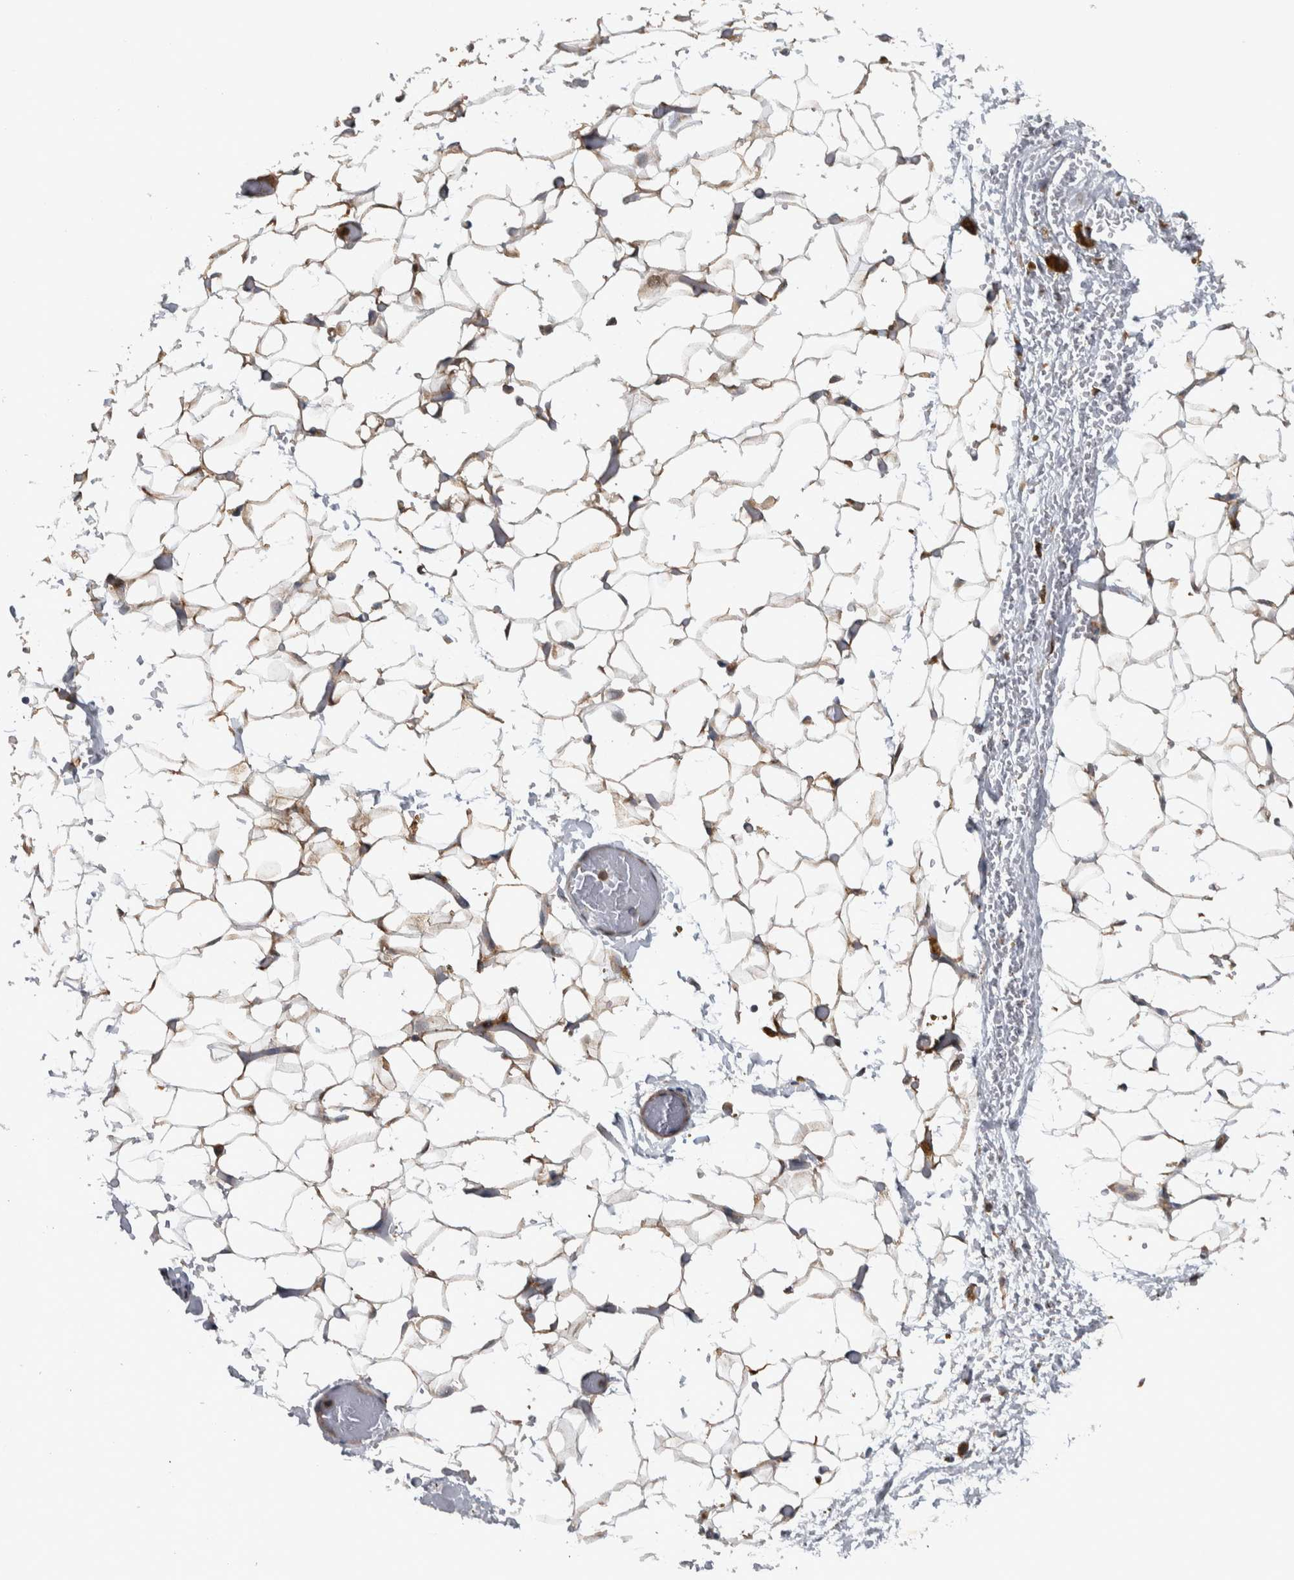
{"staining": {"intensity": "moderate", "quantity": "25%-75%", "location": "cytoplasmic/membranous"}, "tissue": "adipose tissue", "cell_type": "Adipocytes", "image_type": "normal", "snomed": [{"axis": "morphology", "description": "Normal tissue, NOS"}, {"axis": "topography", "description": "Kidney"}, {"axis": "topography", "description": "Peripheral nerve tissue"}], "caption": "Immunohistochemistry (IHC) photomicrograph of benign human adipose tissue stained for a protein (brown), which shows medium levels of moderate cytoplasmic/membranous staining in about 25%-75% of adipocytes.", "gene": "NT5C2", "patient": {"sex": "male", "age": 7}}